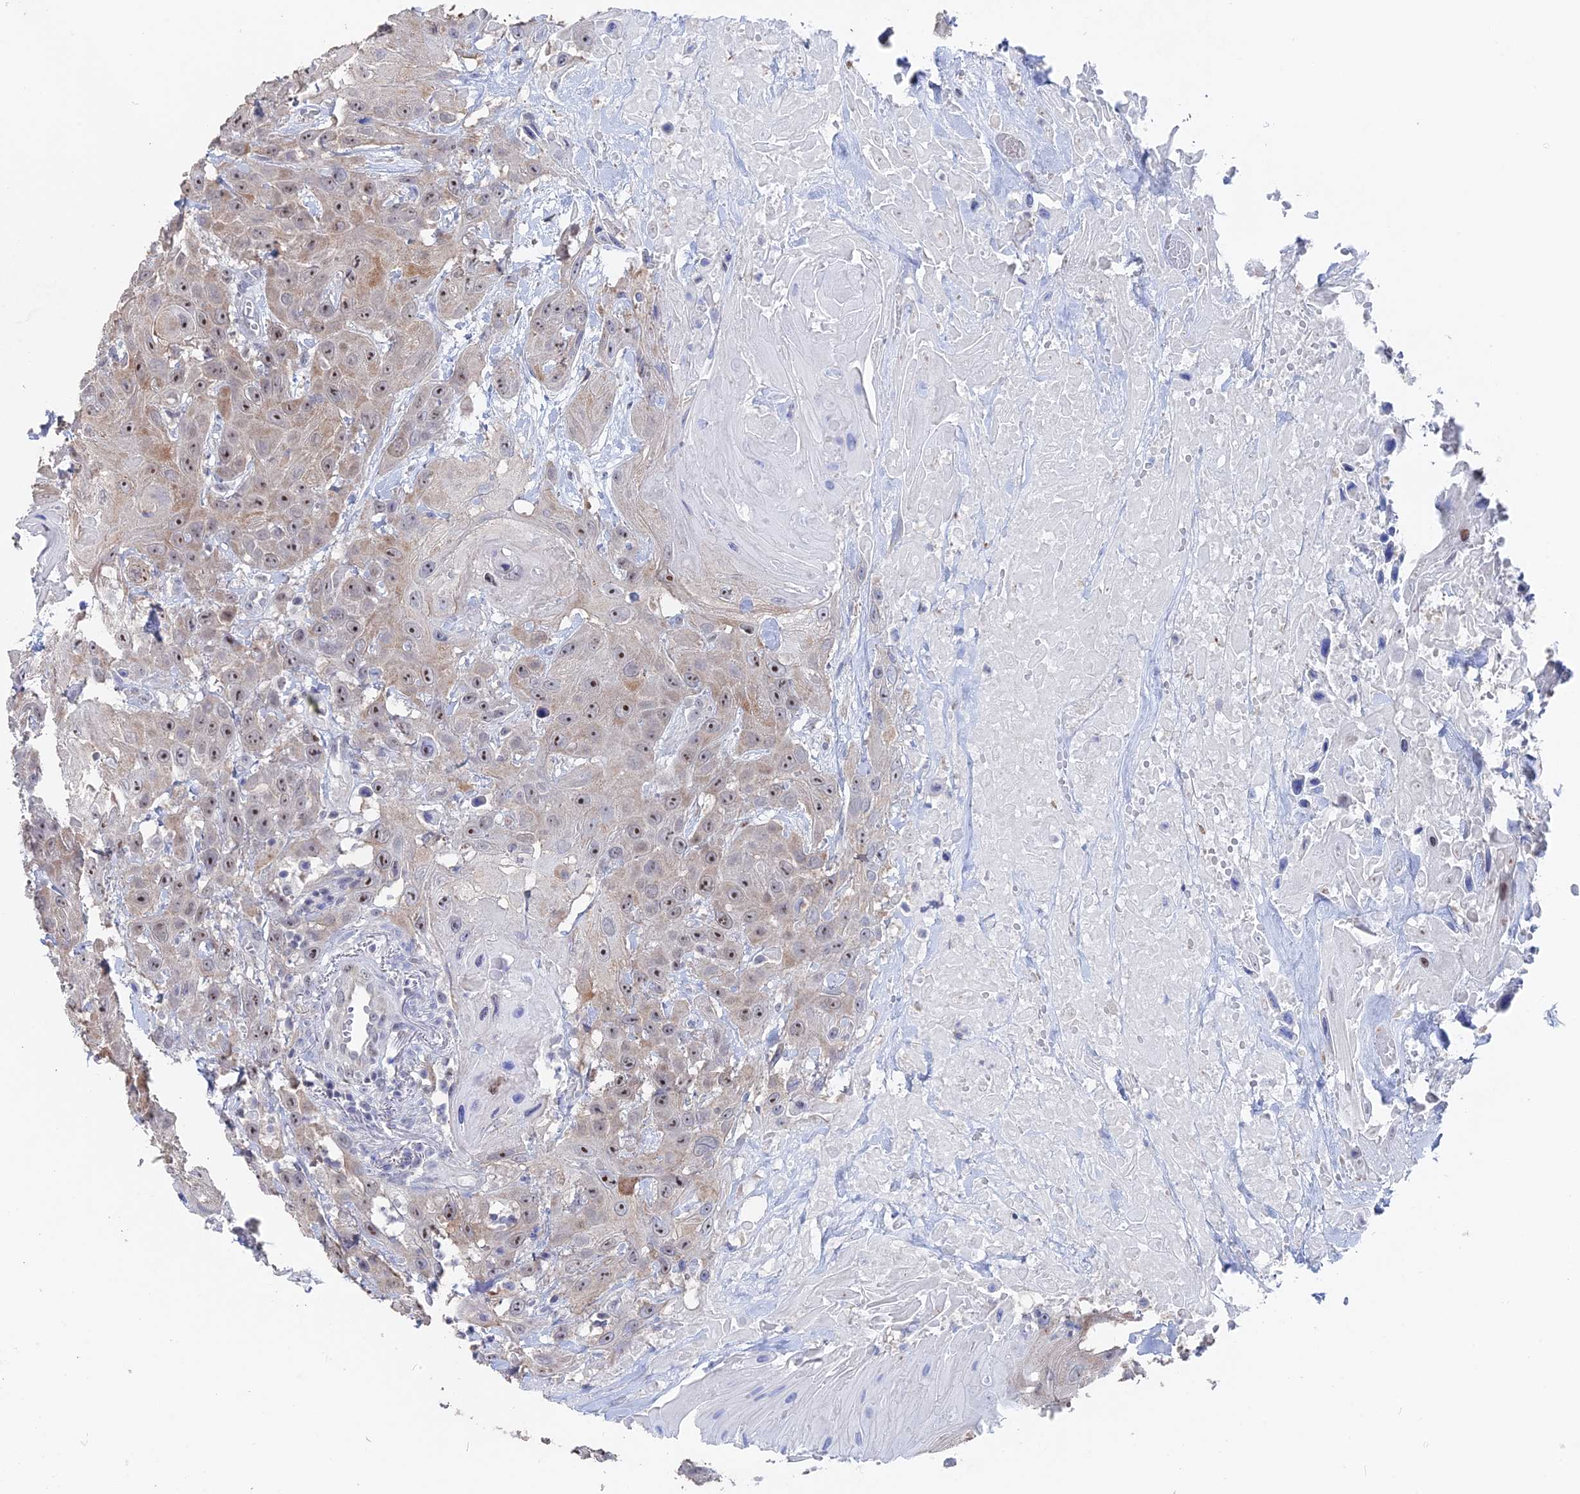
{"staining": {"intensity": "moderate", "quantity": "25%-75%", "location": "nuclear"}, "tissue": "head and neck cancer", "cell_type": "Tumor cells", "image_type": "cancer", "snomed": [{"axis": "morphology", "description": "Squamous cell carcinoma, NOS"}, {"axis": "topography", "description": "Head-Neck"}], "caption": "Human head and neck cancer stained with a brown dye demonstrates moderate nuclear positive positivity in approximately 25%-75% of tumor cells.", "gene": "SEMG2", "patient": {"sex": "male", "age": 81}}